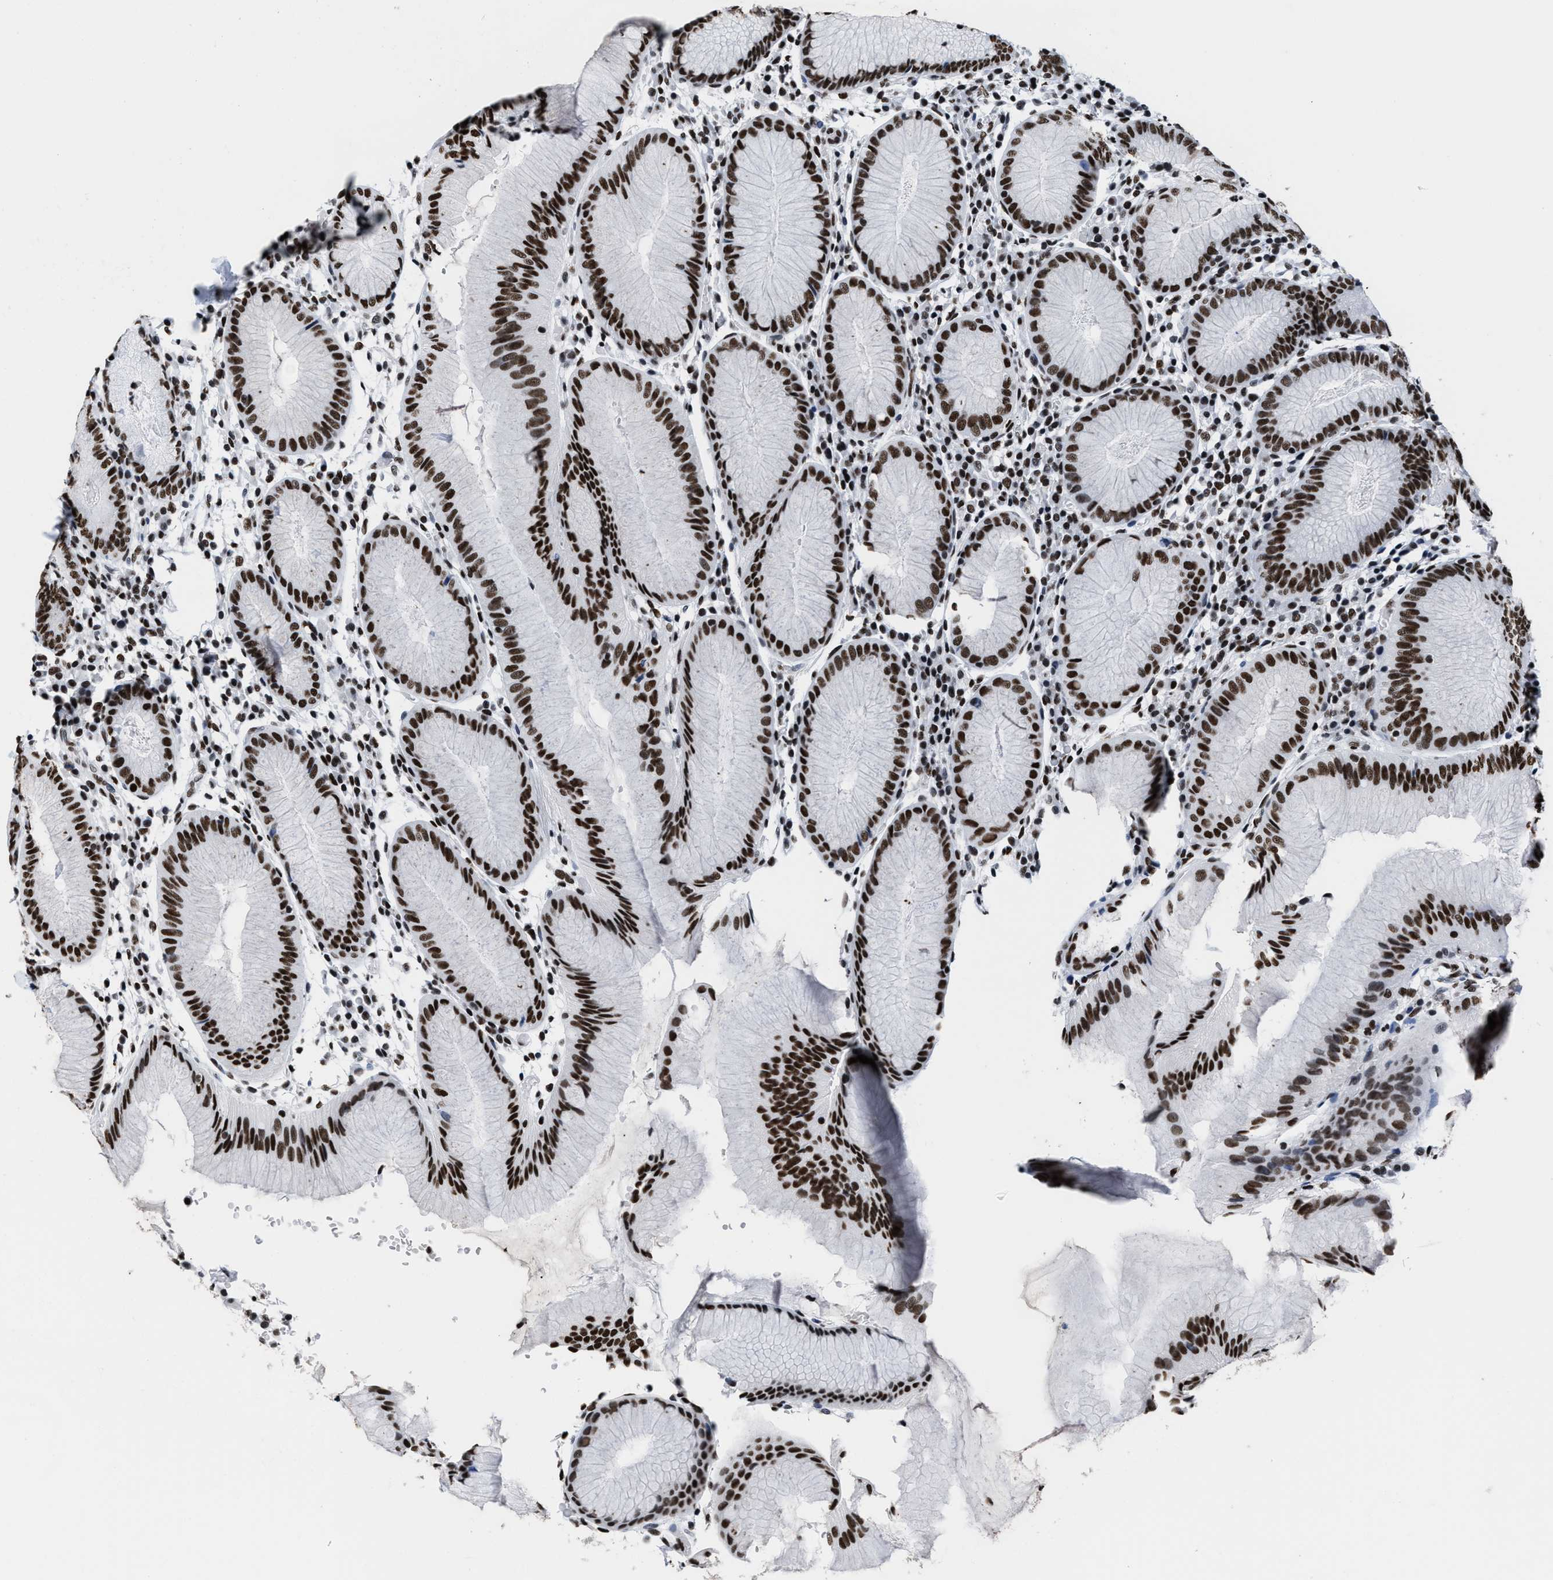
{"staining": {"intensity": "strong", "quantity": ">75%", "location": "nuclear"}, "tissue": "stomach", "cell_type": "Glandular cells", "image_type": "normal", "snomed": [{"axis": "morphology", "description": "Normal tissue, NOS"}, {"axis": "topography", "description": "Stomach"}, {"axis": "topography", "description": "Stomach, lower"}], "caption": "IHC histopathology image of unremarkable stomach stained for a protein (brown), which shows high levels of strong nuclear positivity in approximately >75% of glandular cells.", "gene": "SMARCC2", "patient": {"sex": "female", "age": 75}}